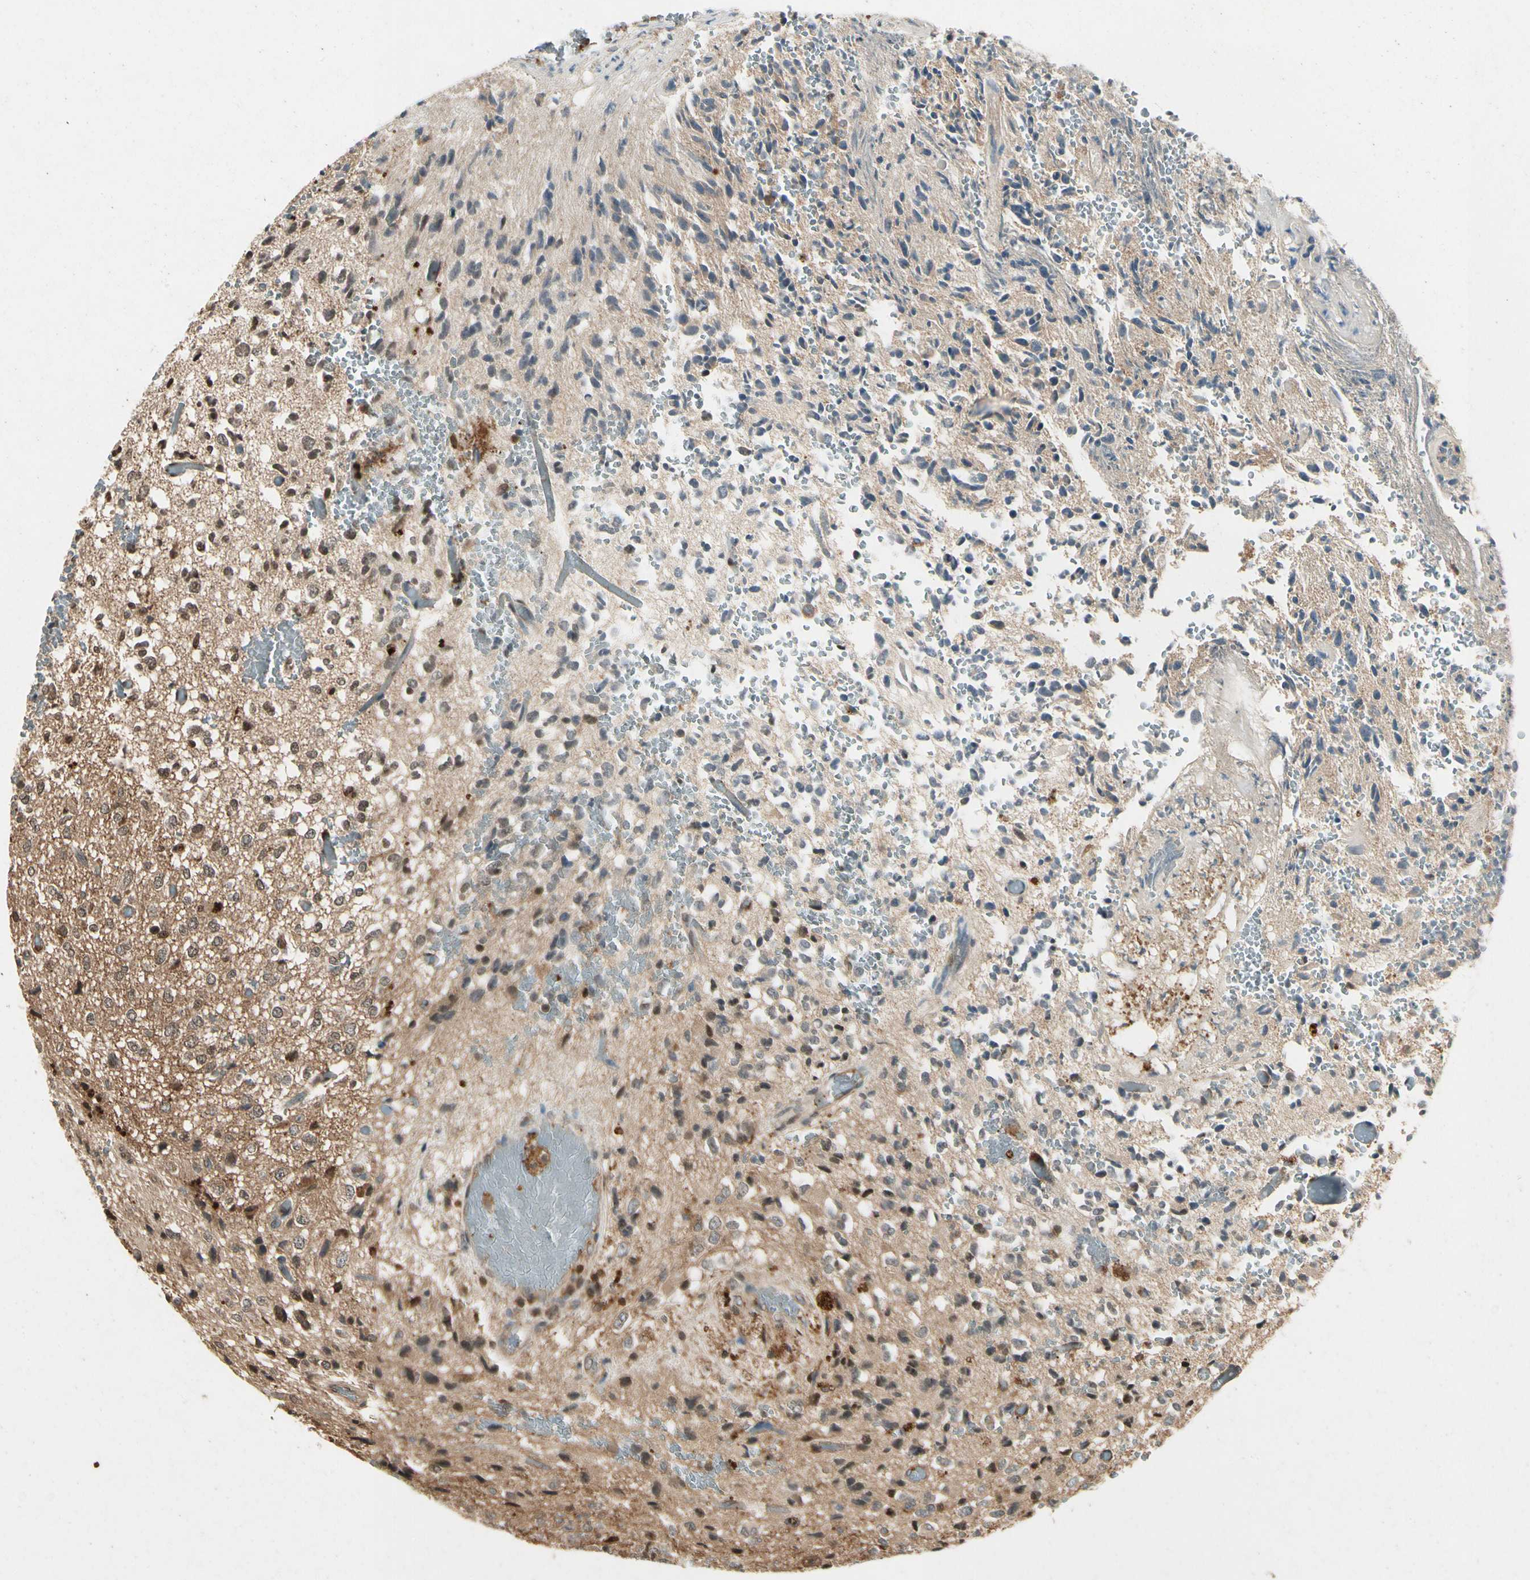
{"staining": {"intensity": "moderate", "quantity": "<25%", "location": "cytoplasmic/membranous,nuclear"}, "tissue": "glioma", "cell_type": "Tumor cells", "image_type": "cancer", "snomed": [{"axis": "morphology", "description": "Glioma, malignant, High grade"}, {"axis": "topography", "description": "pancreas cauda"}], "caption": "High-grade glioma (malignant) stained with a brown dye exhibits moderate cytoplasmic/membranous and nuclear positive staining in approximately <25% of tumor cells.", "gene": "YWHAQ", "patient": {"sex": "male", "age": 60}}